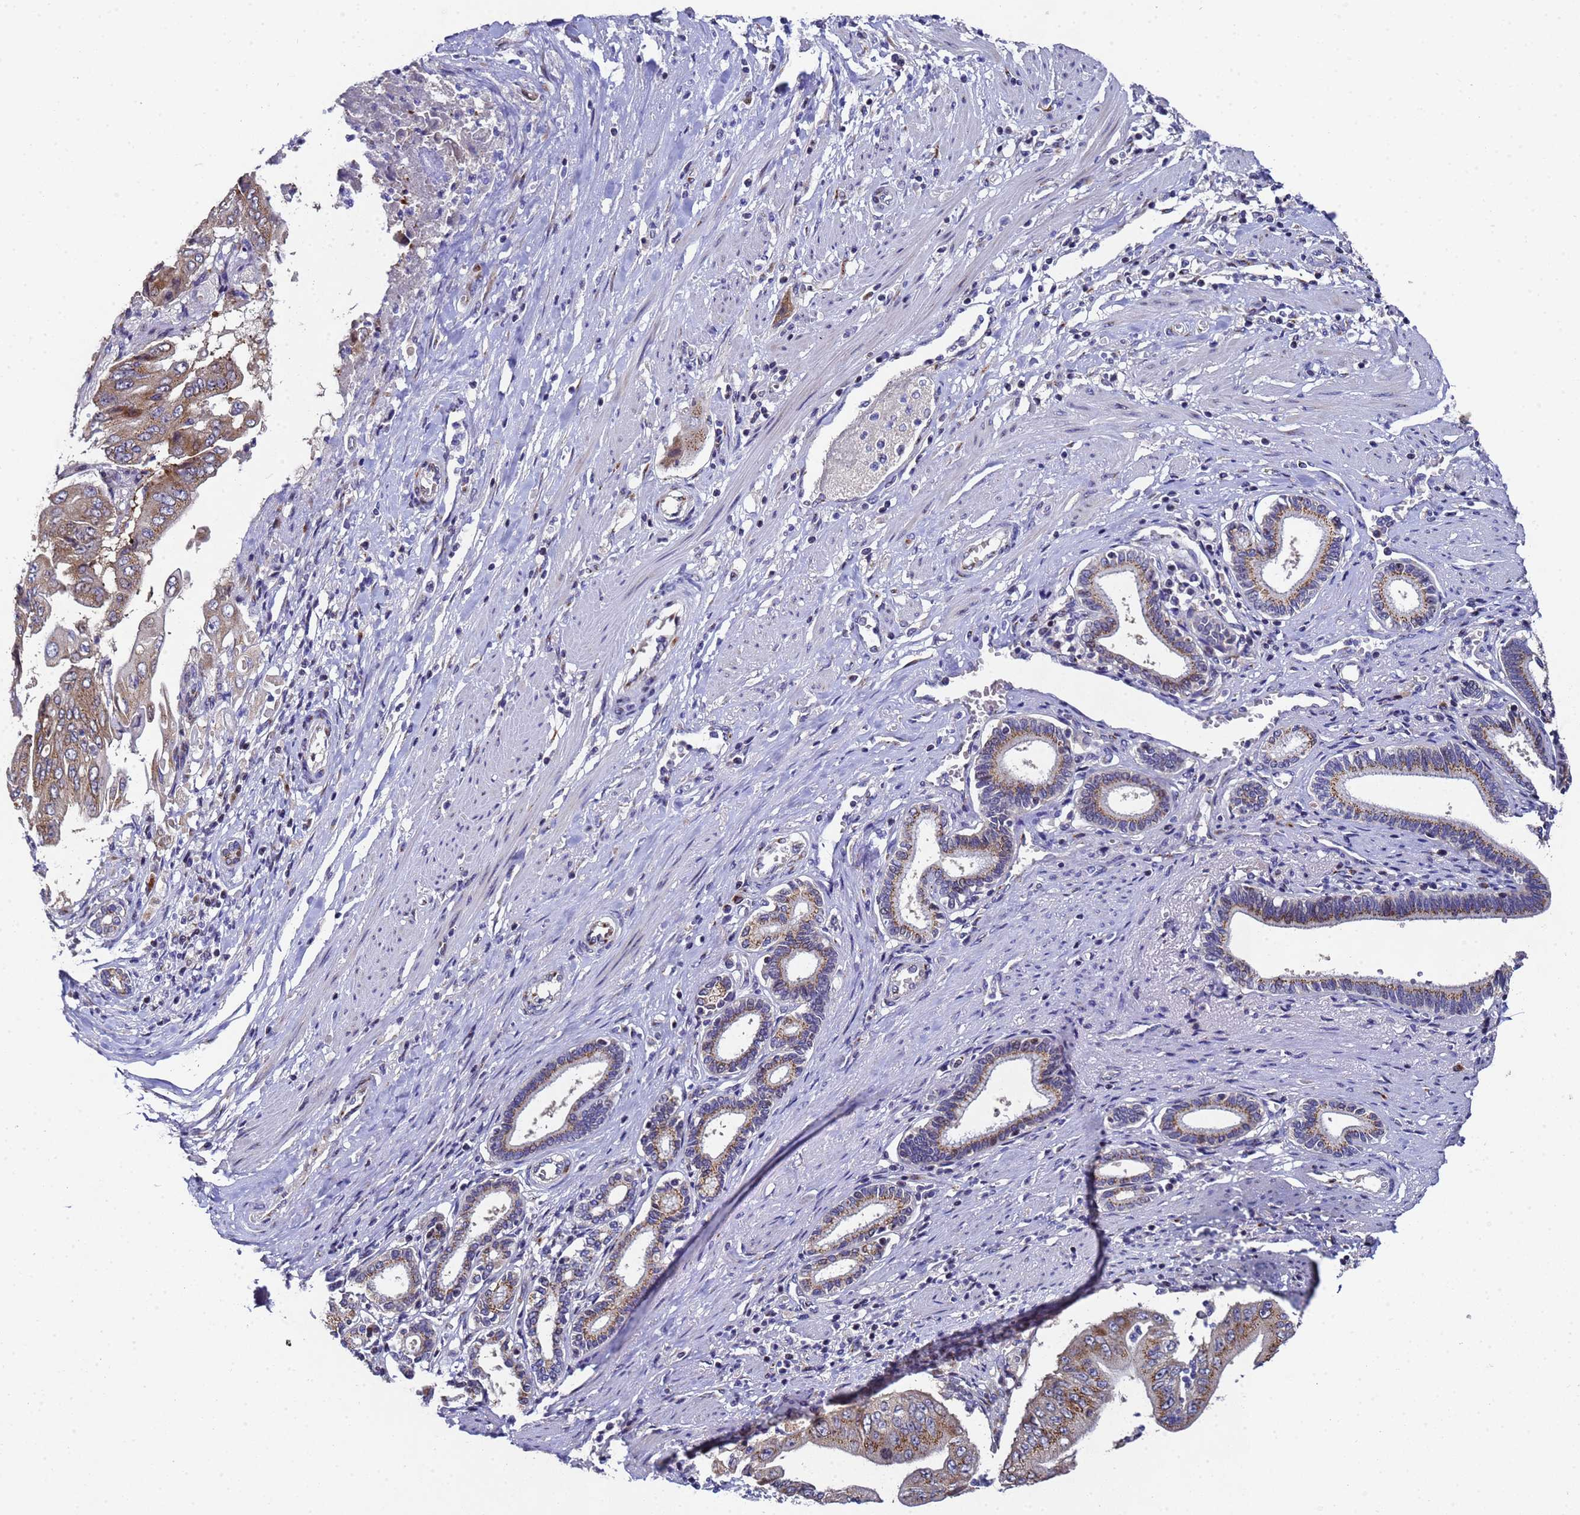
{"staining": {"intensity": "moderate", "quantity": ">75%", "location": "cytoplasmic/membranous"}, "tissue": "pancreatic cancer", "cell_type": "Tumor cells", "image_type": "cancer", "snomed": [{"axis": "morphology", "description": "Adenocarcinoma, NOS"}, {"axis": "topography", "description": "Pancreas"}], "caption": "This is a histology image of immunohistochemistry staining of pancreatic cancer, which shows moderate expression in the cytoplasmic/membranous of tumor cells.", "gene": "NSUN6", "patient": {"sex": "female", "age": 77}}